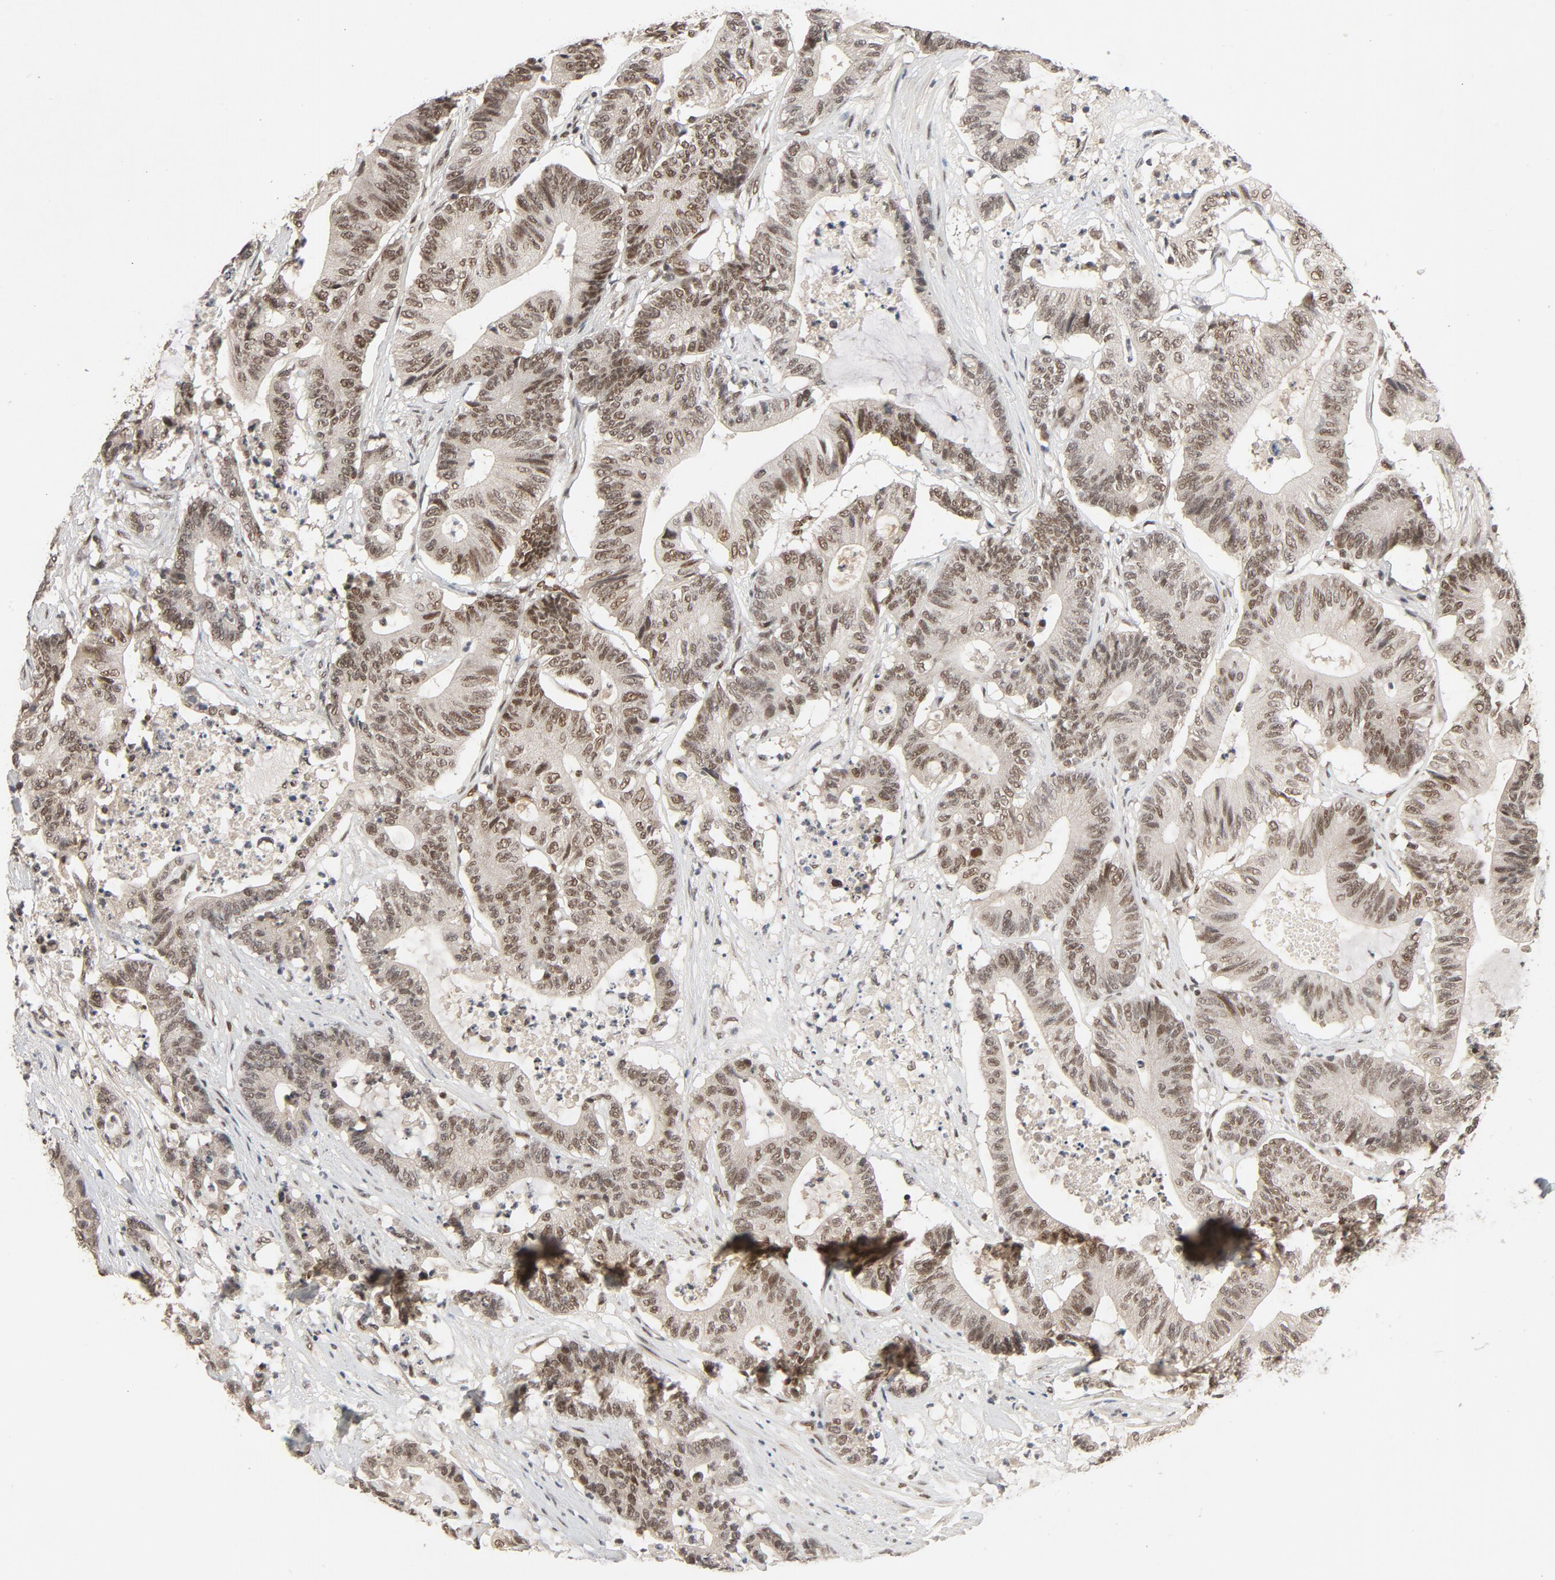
{"staining": {"intensity": "moderate", "quantity": ">75%", "location": "nuclear"}, "tissue": "colorectal cancer", "cell_type": "Tumor cells", "image_type": "cancer", "snomed": [{"axis": "morphology", "description": "Adenocarcinoma, NOS"}, {"axis": "topography", "description": "Colon"}], "caption": "Protein analysis of colorectal cancer (adenocarcinoma) tissue demonstrates moderate nuclear staining in approximately >75% of tumor cells. Nuclei are stained in blue.", "gene": "SMARCD1", "patient": {"sex": "female", "age": 84}}